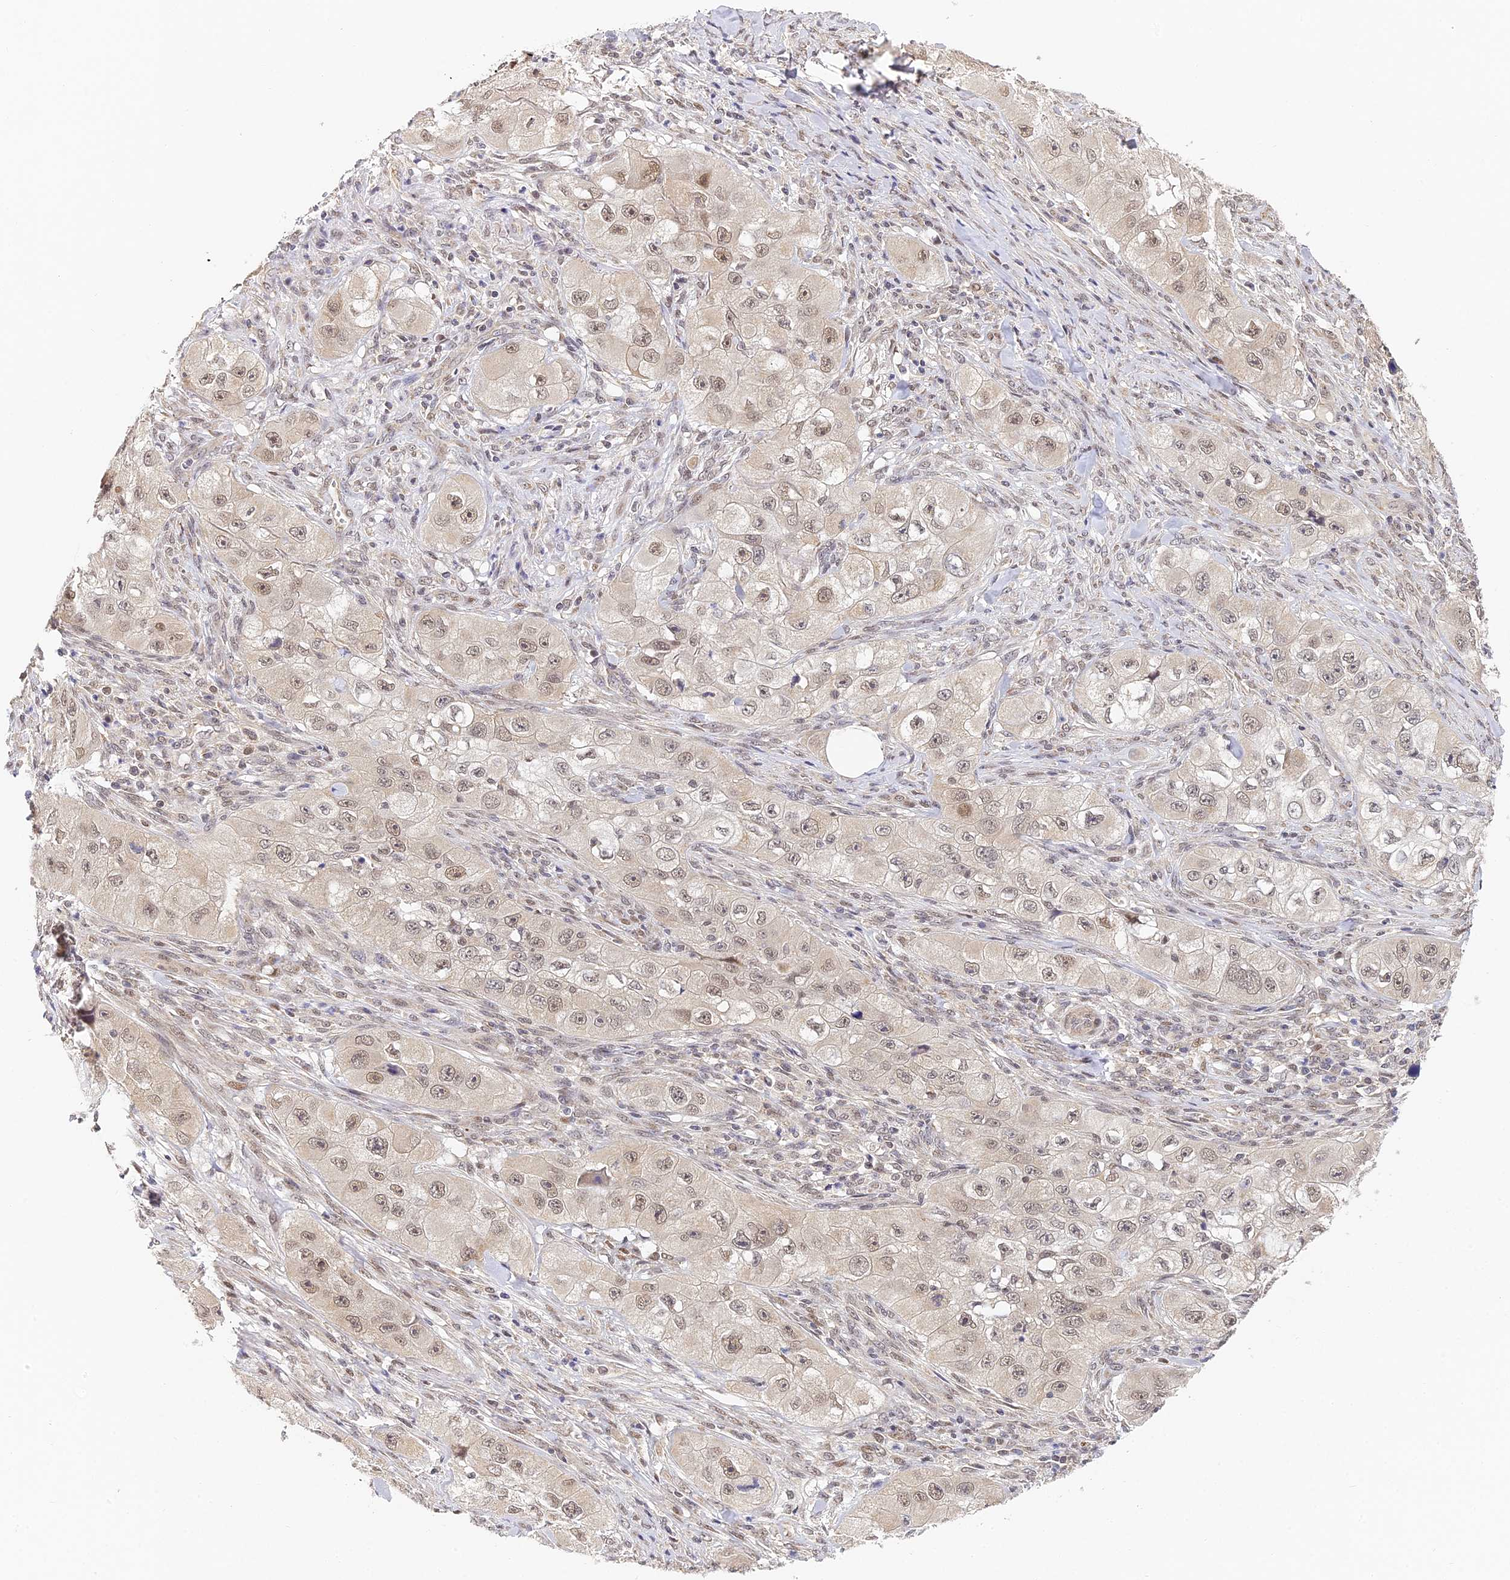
{"staining": {"intensity": "weak", "quantity": ">75%", "location": "cytoplasmic/membranous,nuclear"}, "tissue": "skin cancer", "cell_type": "Tumor cells", "image_type": "cancer", "snomed": [{"axis": "morphology", "description": "Squamous cell carcinoma, NOS"}, {"axis": "topography", "description": "Skin"}, {"axis": "topography", "description": "Subcutis"}], "caption": "IHC of squamous cell carcinoma (skin) reveals low levels of weak cytoplasmic/membranous and nuclear positivity in approximately >75% of tumor cells. Immunohistochemistry stains the protein of interest in brown and the nuclei are stained blue.", "gene": "DNAAF10", "patient": {"sex": "male", "age": 73}}